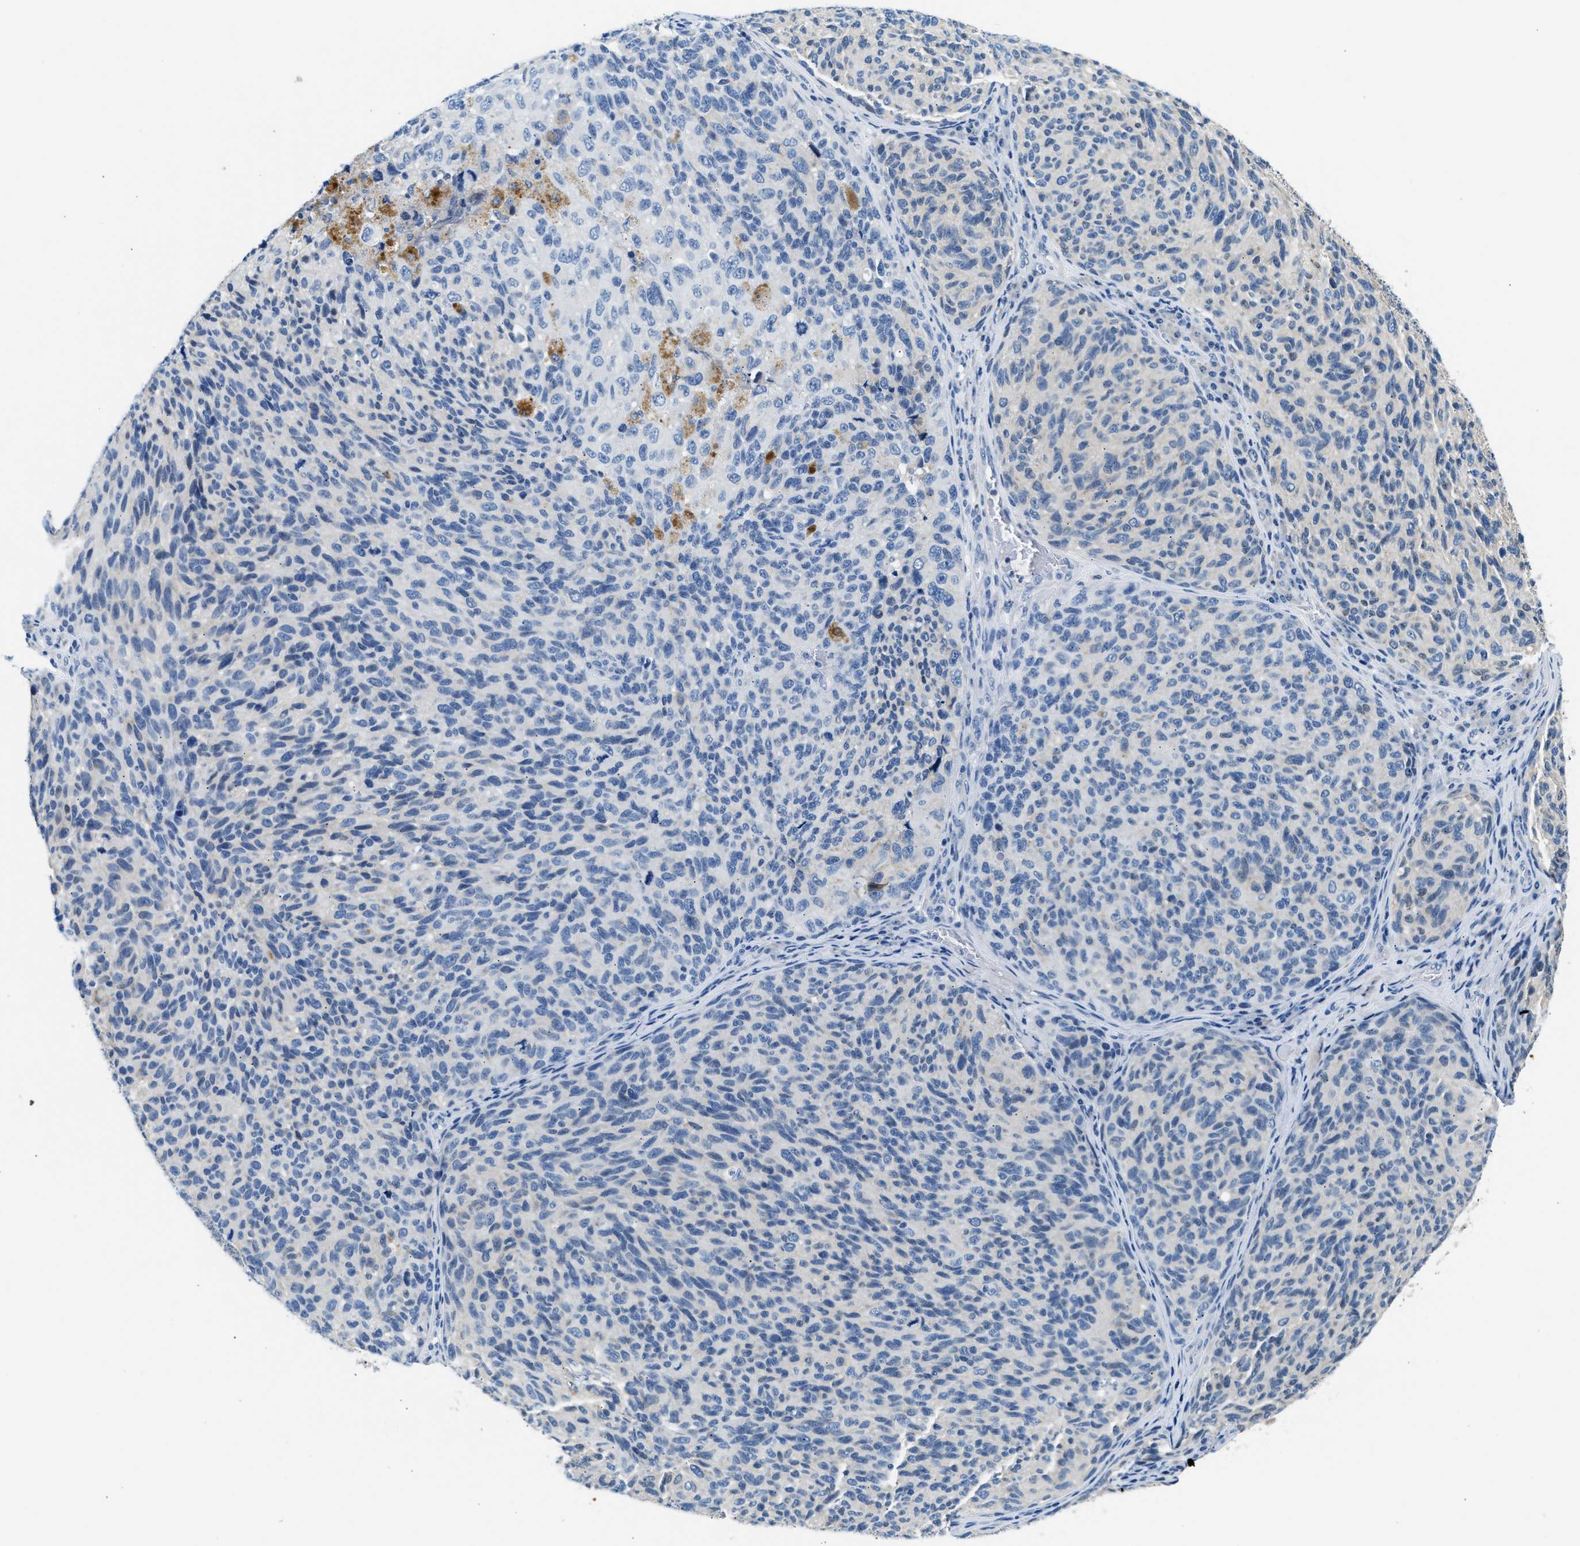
{"staining": {"intensity": "weak", "quantity": "<25%", "location": "cytoplasmic/membranous"}, "tissue": "melanoma", "cell_type": "Tumor cells", "image_type": "cancer", "snomed": [{"axis": "morphology", "description": "Malignant melanoma, NOS"}, {"axis": "topography", "description": "Skin"}], "caption": "Histopathology image shows no protein positivity in tumor cells of melanoma tissue.", "gene": "CLDN18", "patient": {"sex": "female", "age": 73}}